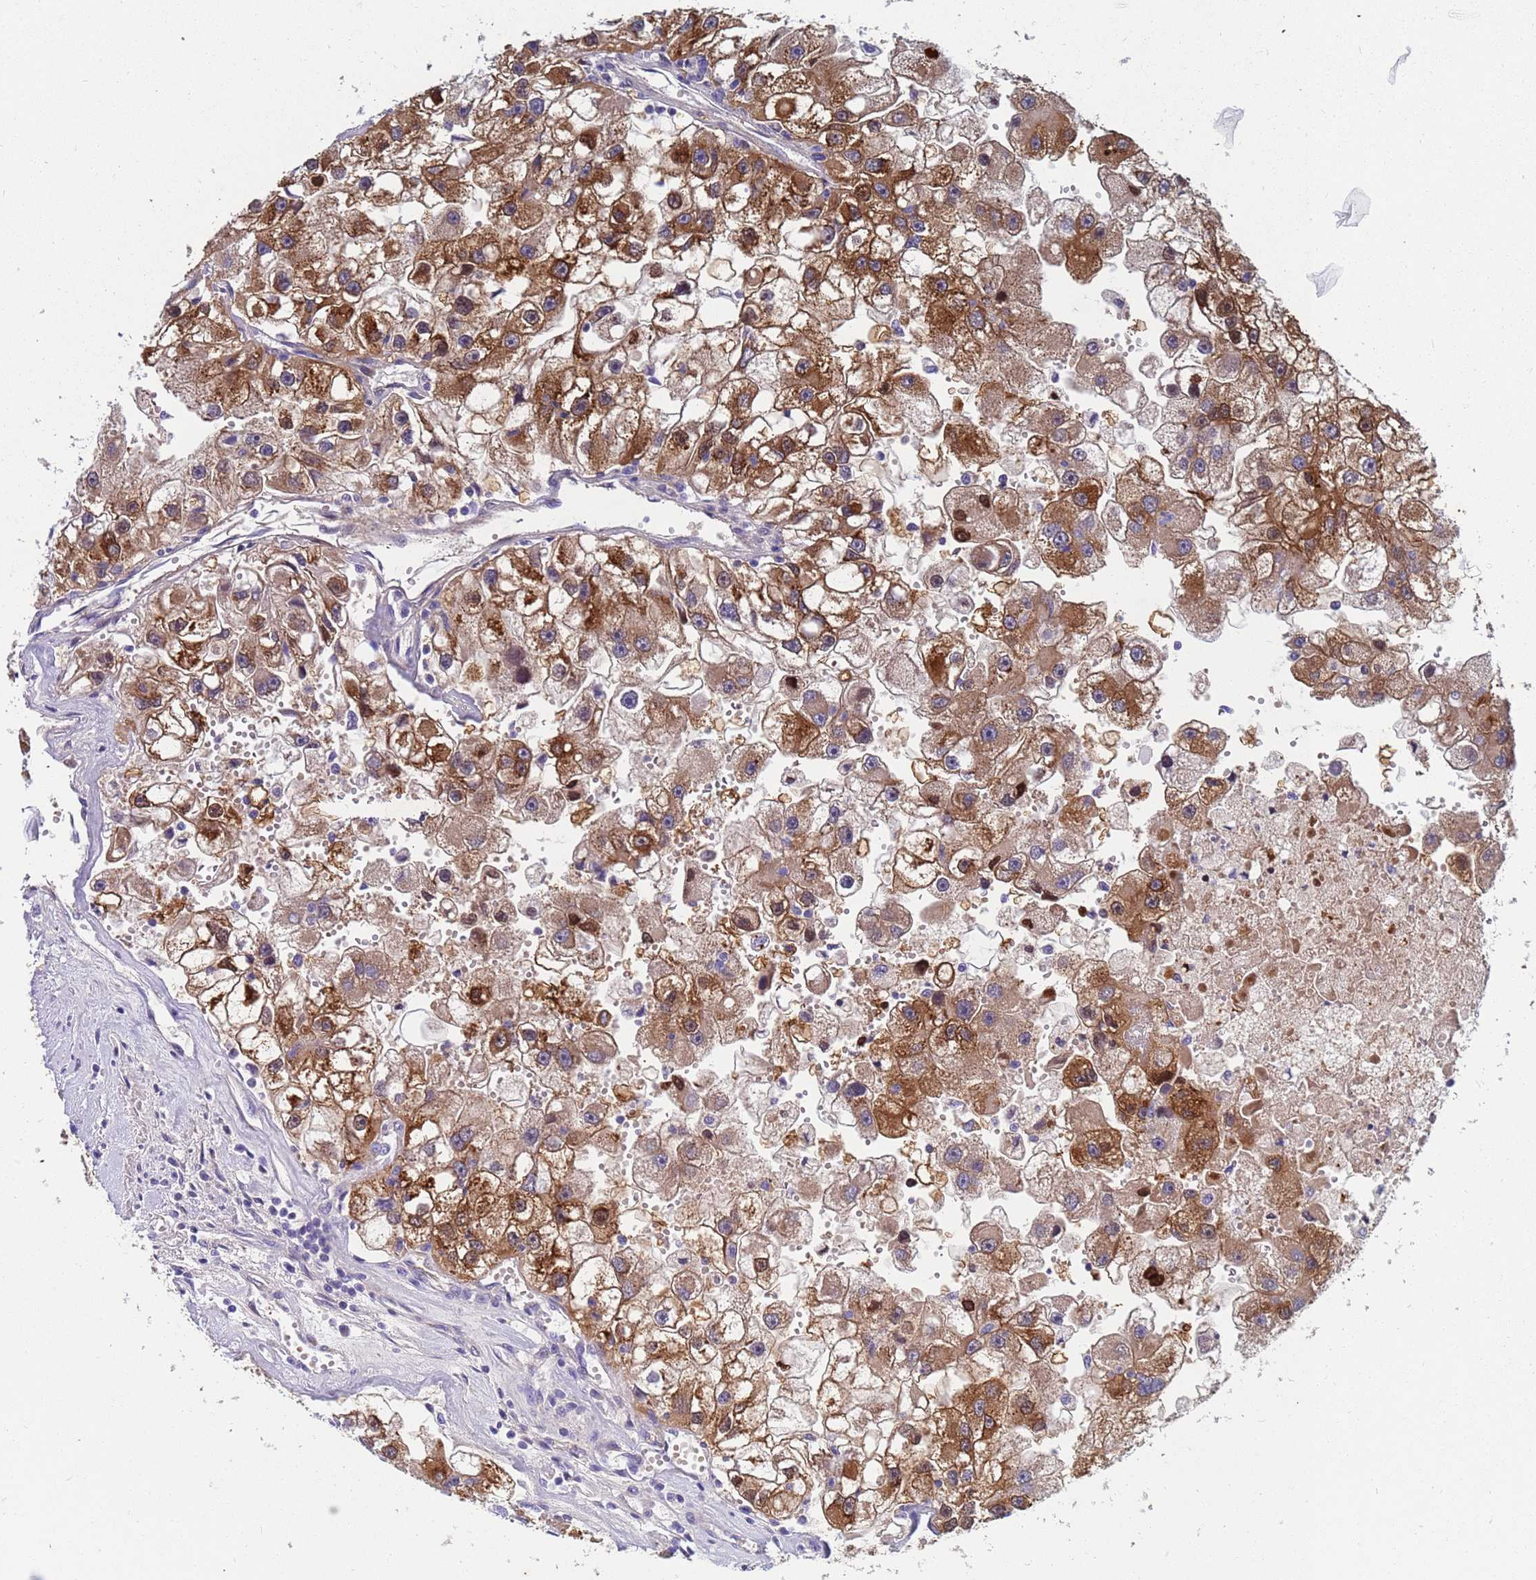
{"staining": {"intensity": "strong", "quantity": ">75%", "location": "cytoplasmic/membranous"}, "tissue": "renal cancer", "cell_type": "Tumor cells", "image_type": "cancer", "snomed": [{"axis": "morphology", "description": "Adenocarcinoma, NOS"}, {"axis": "topography", "description": "Kidney"}], "caption": "Human renal cancer stained with a protein marker exhibits strong staining in tumor cells.", "gene": "TTLL11", "patient": {"sex": "male", "age": 63}}